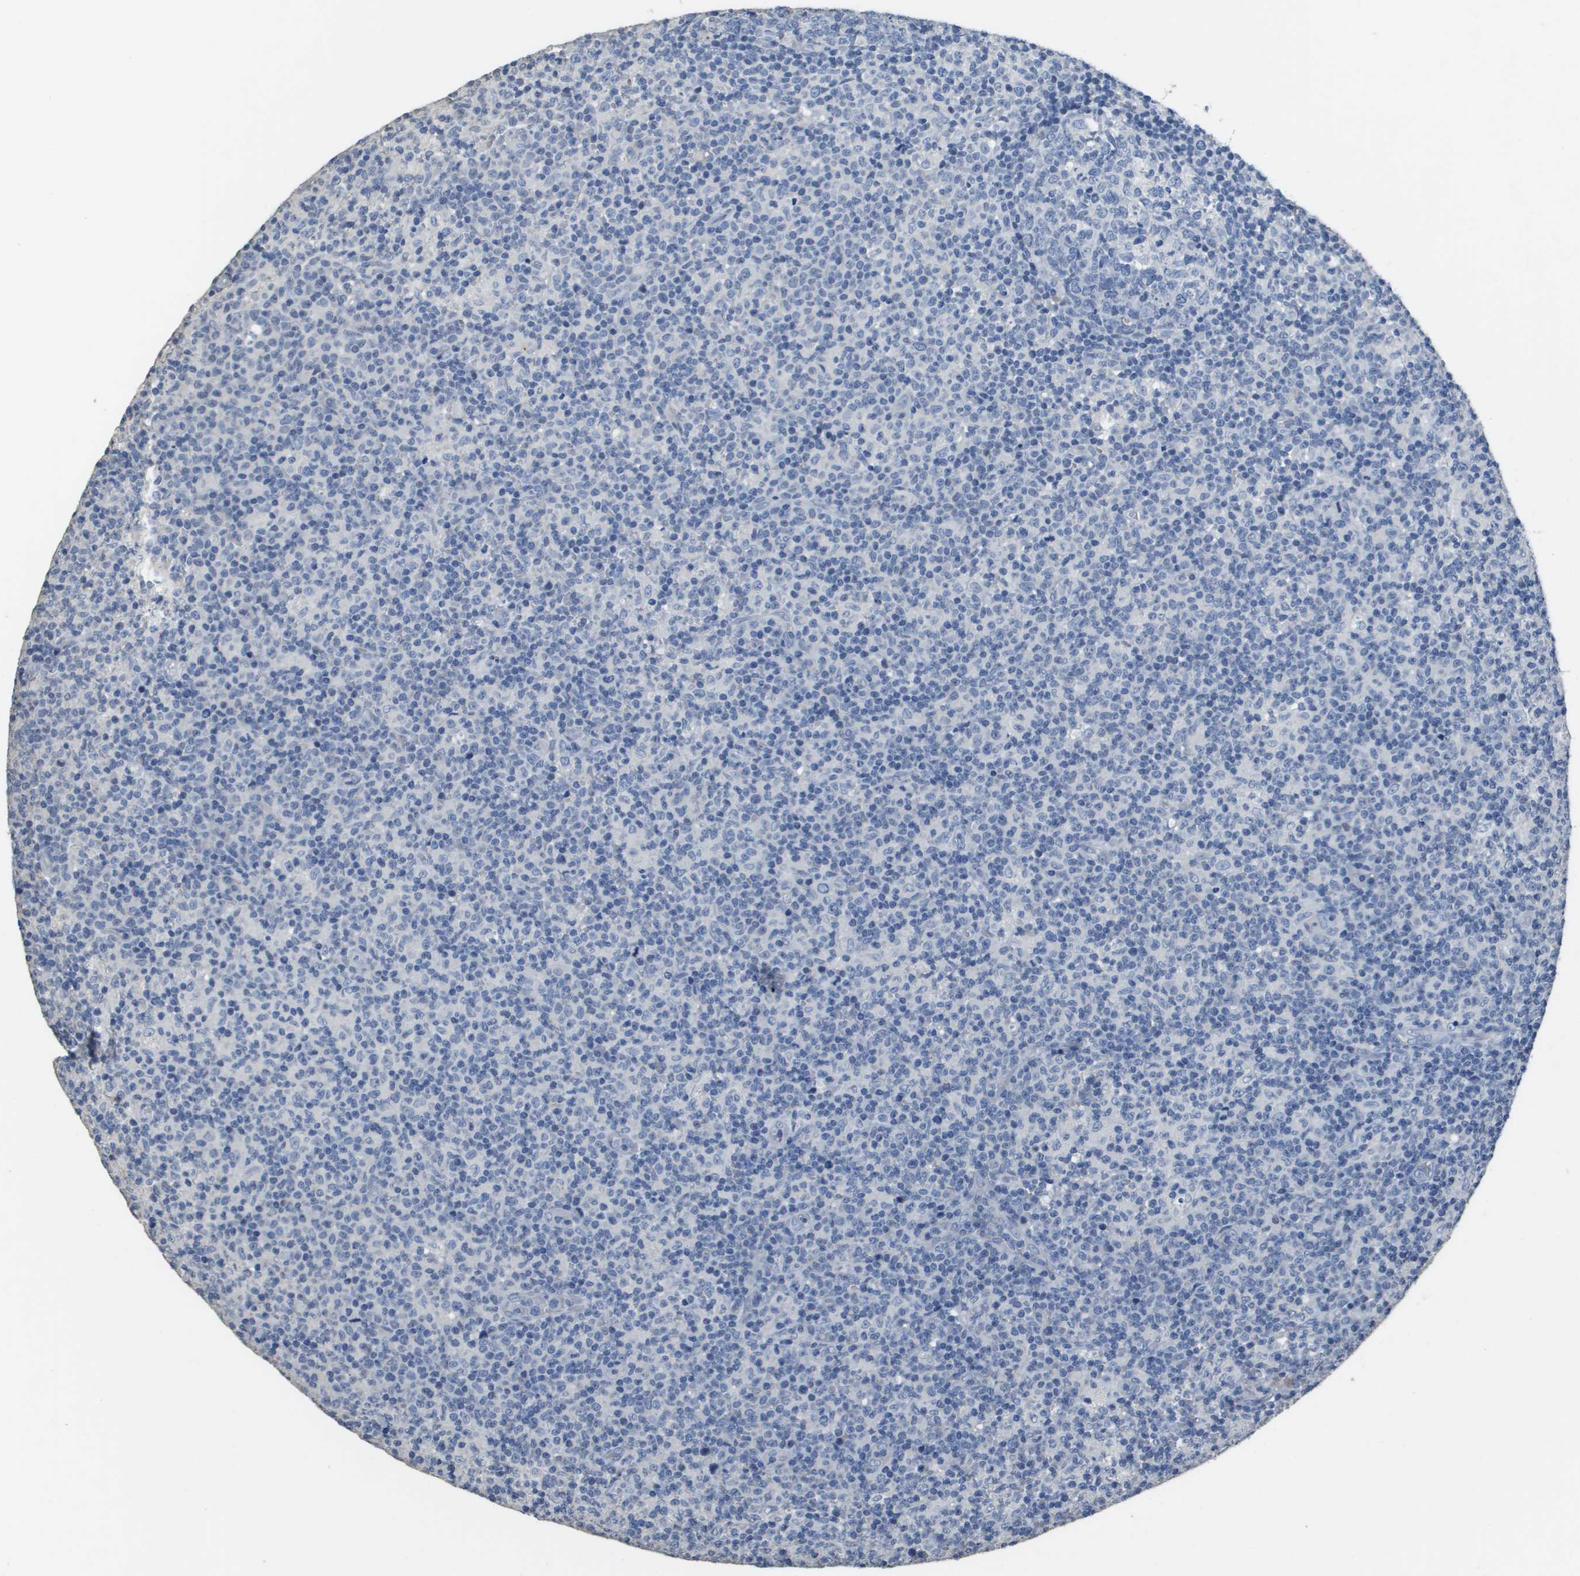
{"staining": {"intensity": "negative", "quantity": "none", "location": "none"}, "tissue": "lymph node", "cell_type": "Germinal center cells", "image_type": "normal", "snomed": [{"axis": "morphology", "description": "Normal tissue, NOS"}, {"axis": "morphology", "description": "Inflammation, NOS"}, {"axis": "topography", "description": "Lymph node"}], "caption": "High power microscopy photomicrograph of an immunohistochemistry micrograph of benign lymph node, revealing no significant staining in germinal center cells. The staining was performed using DAB to visualize the protein expression in brown, while the nuclei were stained in blue with hematoxylin (Magnification: 20x).", "gene": "MT3", "patient": {"sex": "male", "age": 55}}